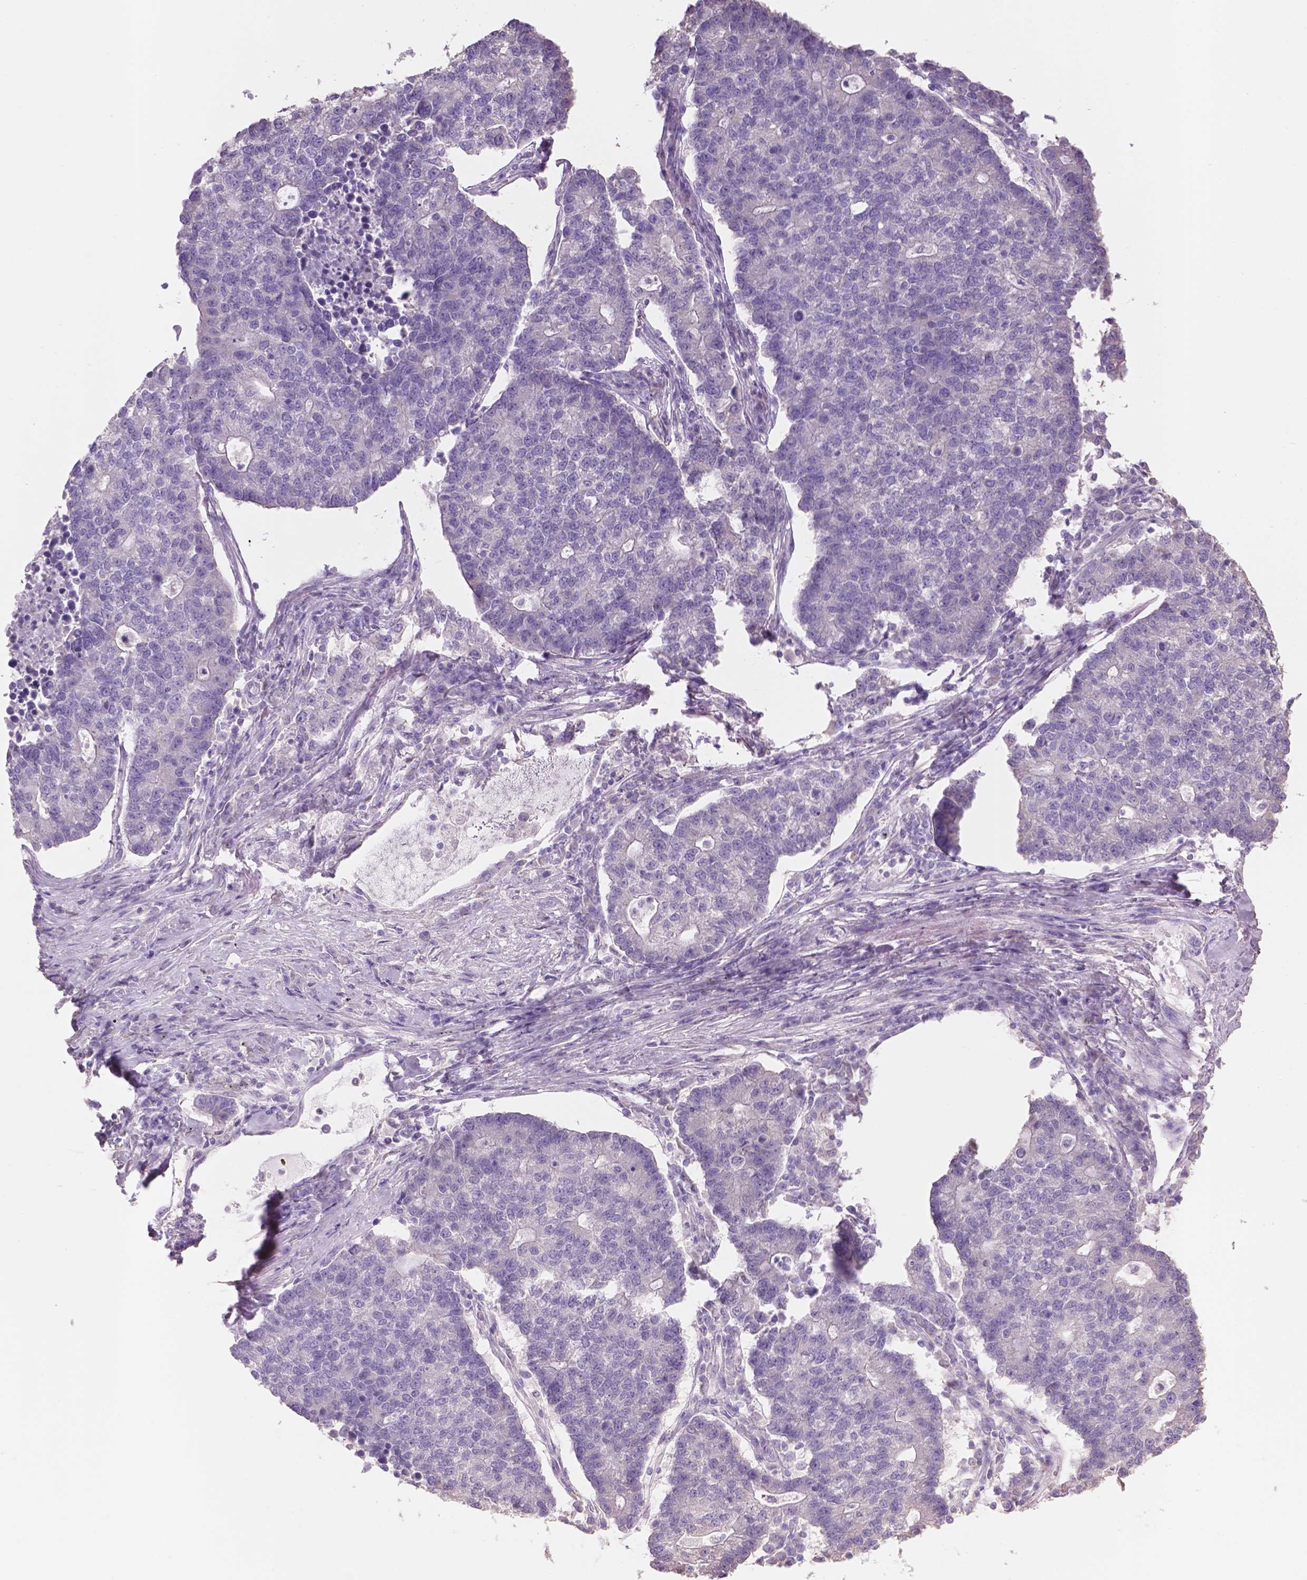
{"staining": {"intensity": "negative", "quantity": "none", "location": "none"}, "tissue": "lung cancer", "cell_type": "Tumor cells", "image_type": "cancer", "snomed": [{"axis": "morphology", "description": "Adenocarcinoma, NOS"}, {"axis": "topography", "description": "Lung"}], "caption": "This is an immunohistochemistry image of human lung cancer. There is no staining in tumor cells.", "gene": "SBSN", "patient": {"sex": "male", "age": 57}}